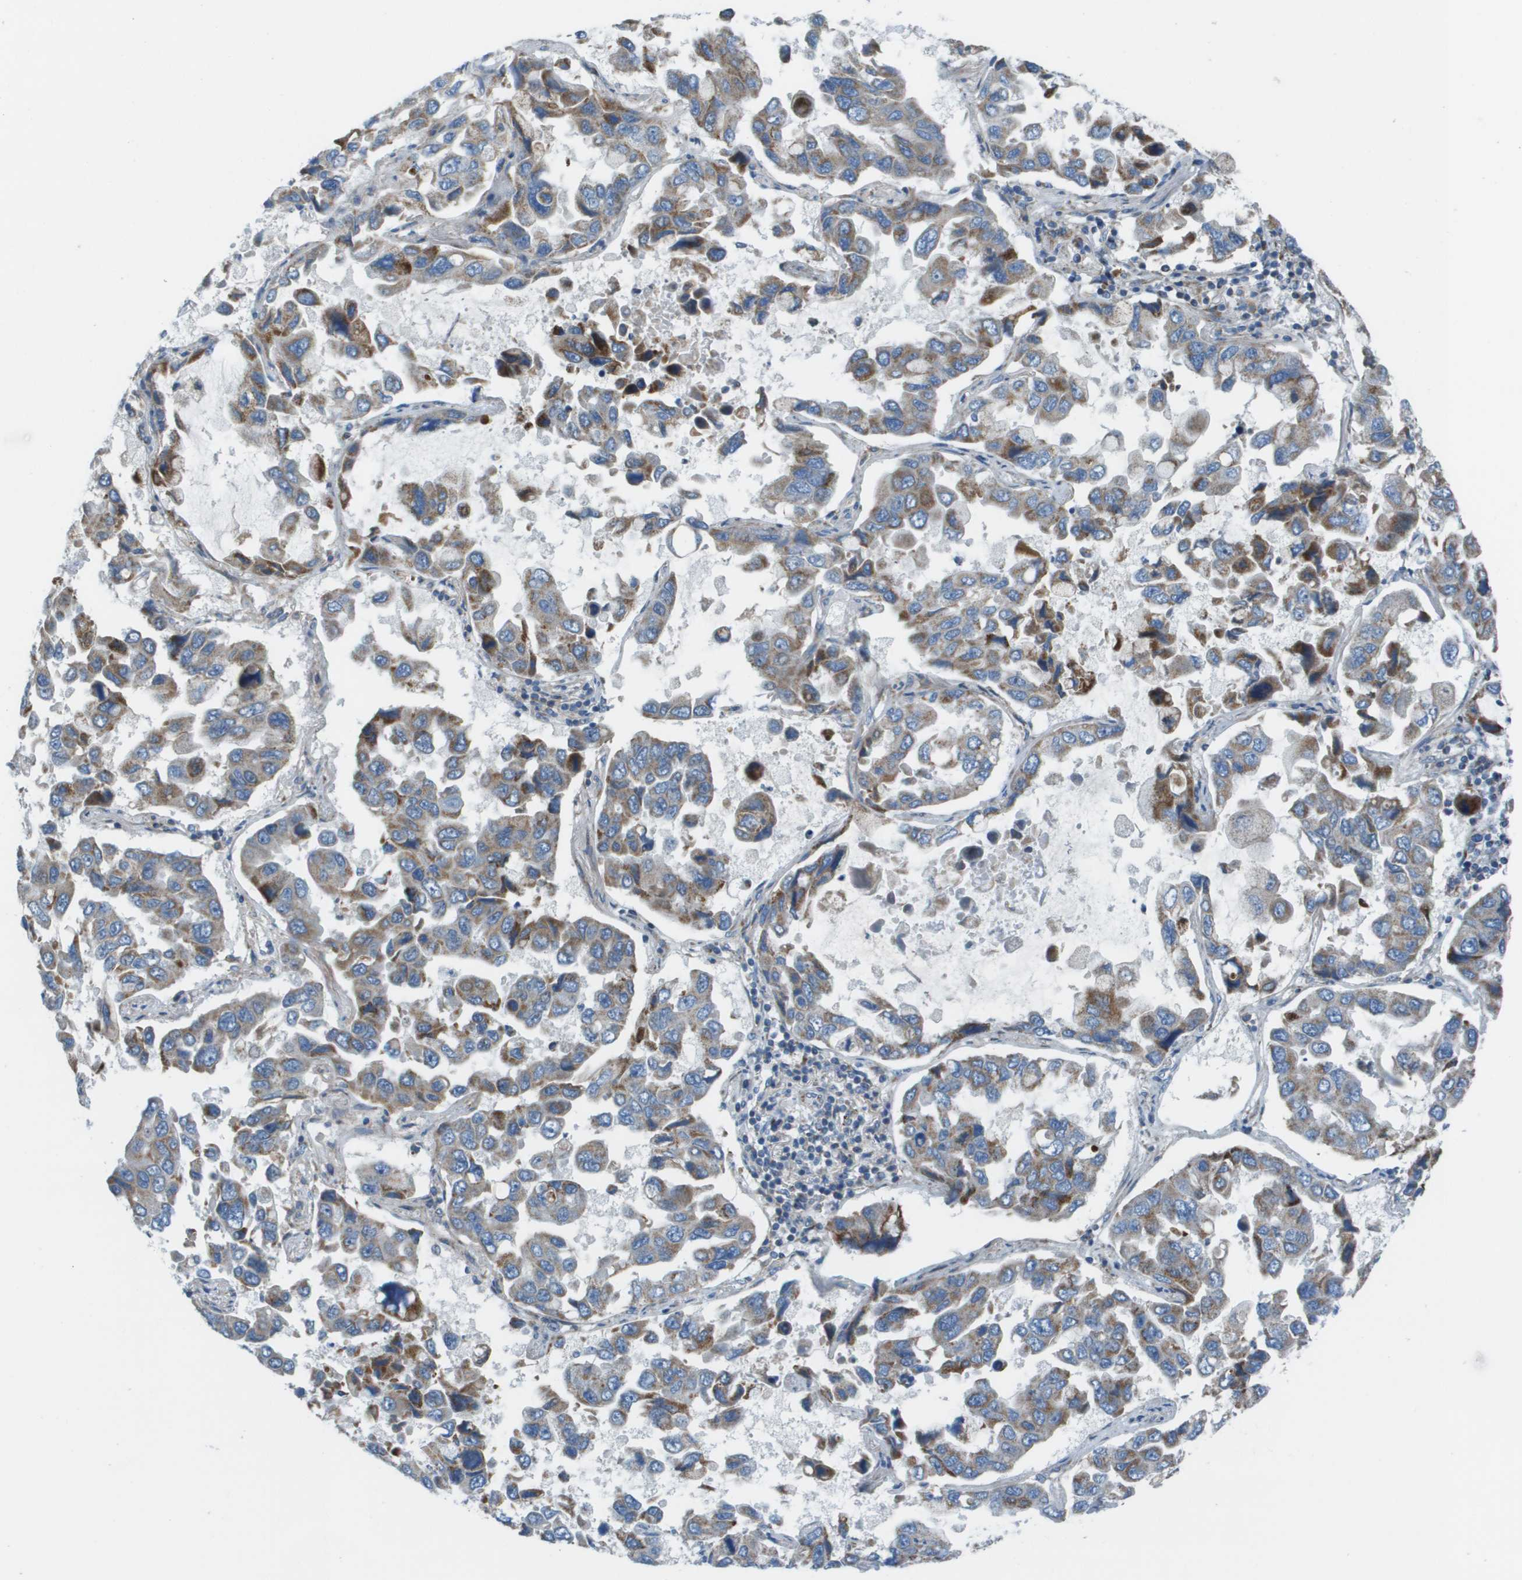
{"staining": {"intensity": "moderate", "quantity": ">75%", "location": "cytoplasmic/membranous"}, "tissue": "lung cancer", "cell_type": "Tumor cells", "image_type": "cancer", "snomed": [{"axis": "morphology", "description": "Adenocarcinoma, NOS"}, {"axis": "topography", "description": "Lung"}], "caption": "IHC of lung adenocarcinoma displays medium levels of moderate cytoplasmic/membranous expression in about >75% of tumor cells.", "gene": "GALNT6", "patient": {"sex": "male", "age": 64}}